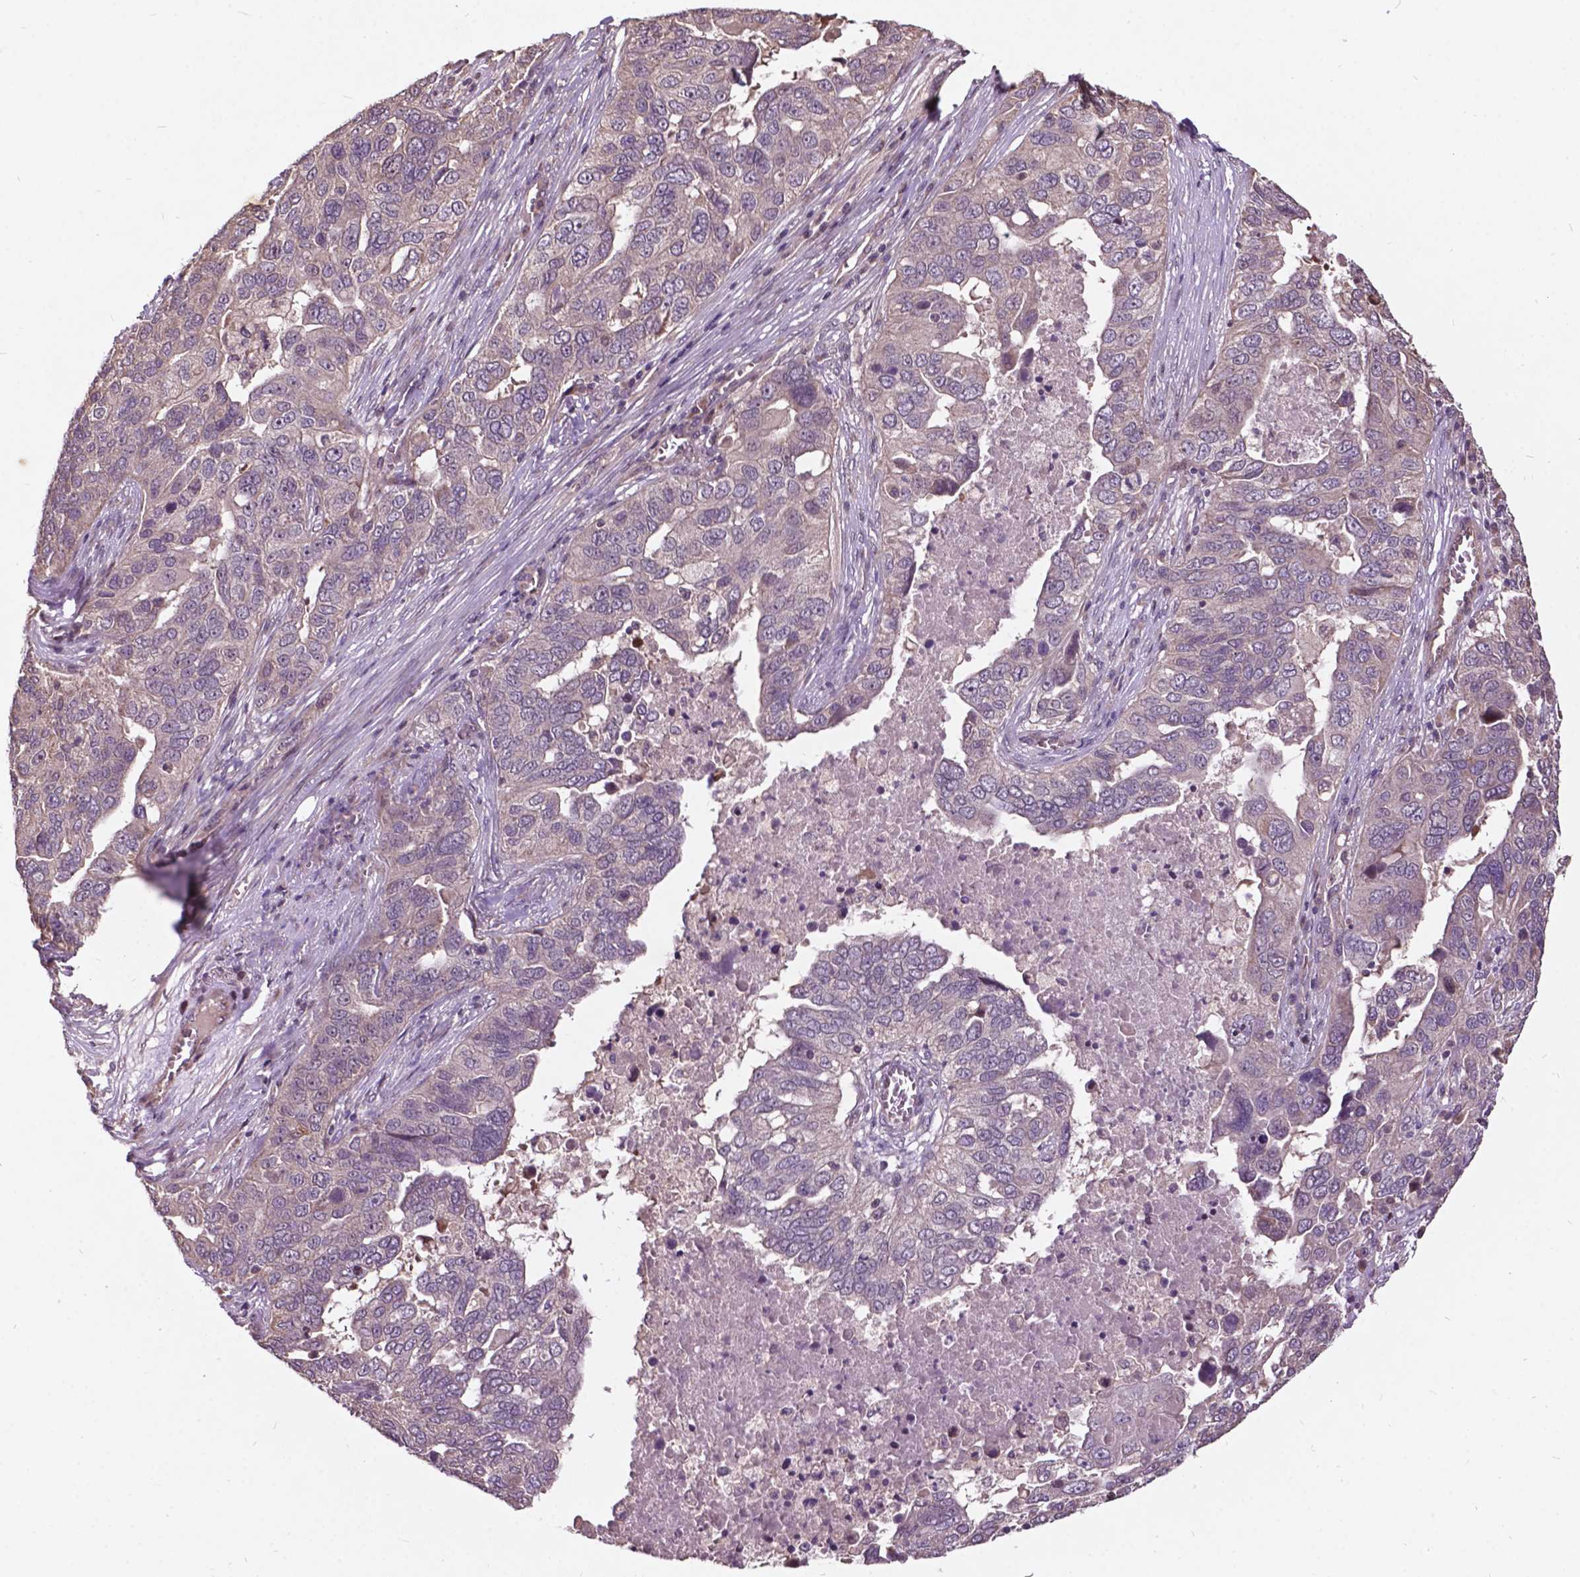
{"staining": {"intensity": "negative", "quantity": "none", "location": "none"}, "tissue": "ovarian cancer", "cell_type": "Tumor cells", "image_type": "cancer", "snomed": [{"axis": "morphology", "description": "Carcinoma, endometroid"}, {"axis": "topography", "description": "Soft tissue"}, {"axis": "topography", "description": "Ovary"}], "caption": "Protein analysis of ovarian endometroid carcinoma demonstrates no significant expression in tumor cells. (Stains: DAB immunohistochemistry (IHC) with hematoxylin counter stain, Microscopy: brightfield microscopy at high magnification).", "gene": "AP1S3", "patient": {"sex": "female", "age": 52}}